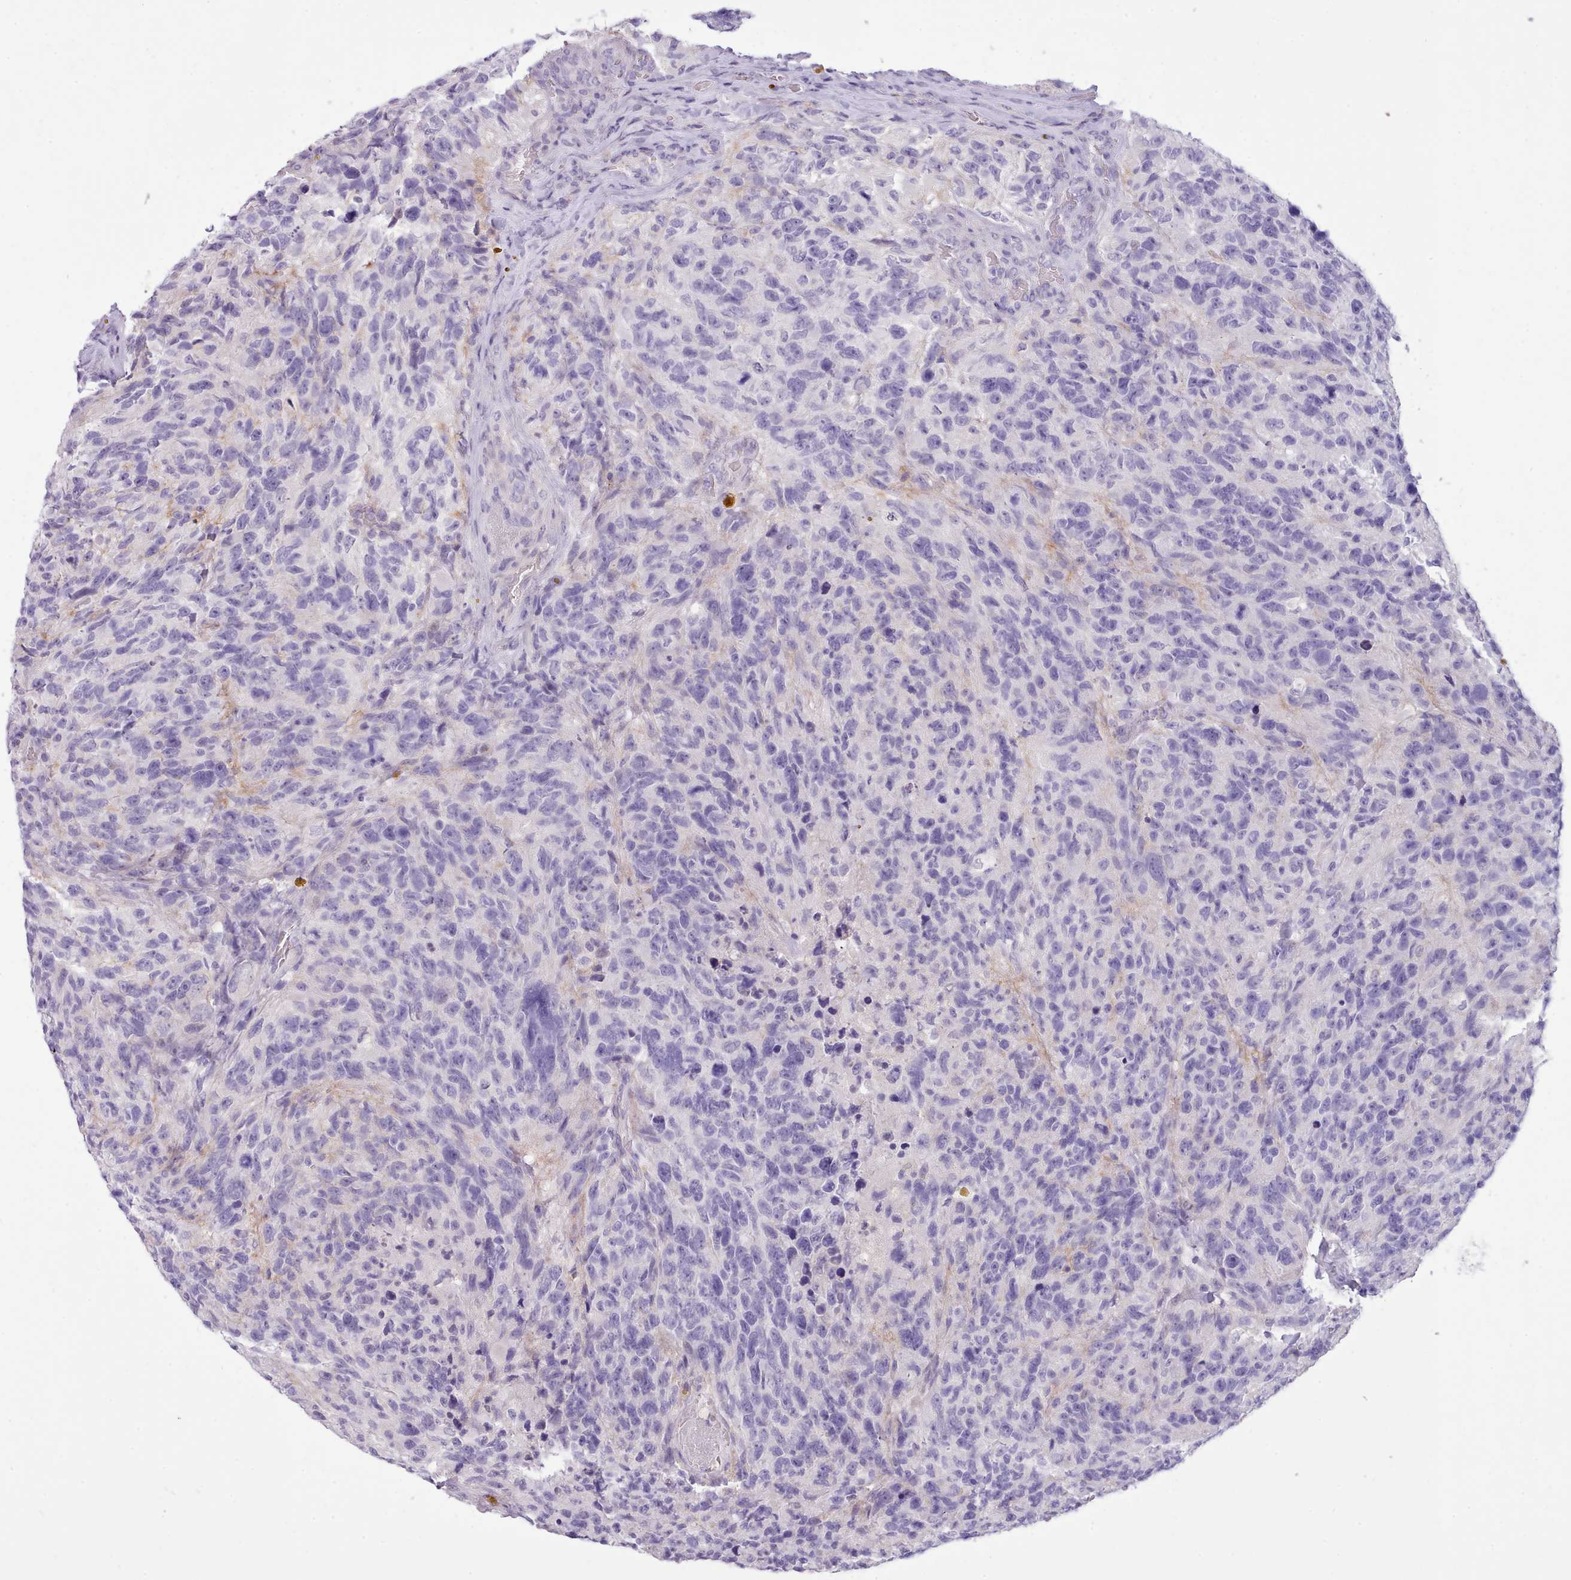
{"staining": {"intensity": "negative", "quantity": "none", "location": "none"}, "tissue": "glioma", "cell_type": "Tumor cells", "image_type": "cancer", "snomed": [{"axis": "morphology", "description": "Glioma, malignant, High grade"}, {"axis": "topography", "description": "Brain"}], "caption": "An image of glioma stained for a protein shows no brown staining in tumor cells. The staining is performed using DAB (3,3'-diaminobenzidine) brown chromogen with nuclei counter-stained in using hematoxylin.", "gene": "CYP2A13", "patient": {"sex": "male", "age": 69}}